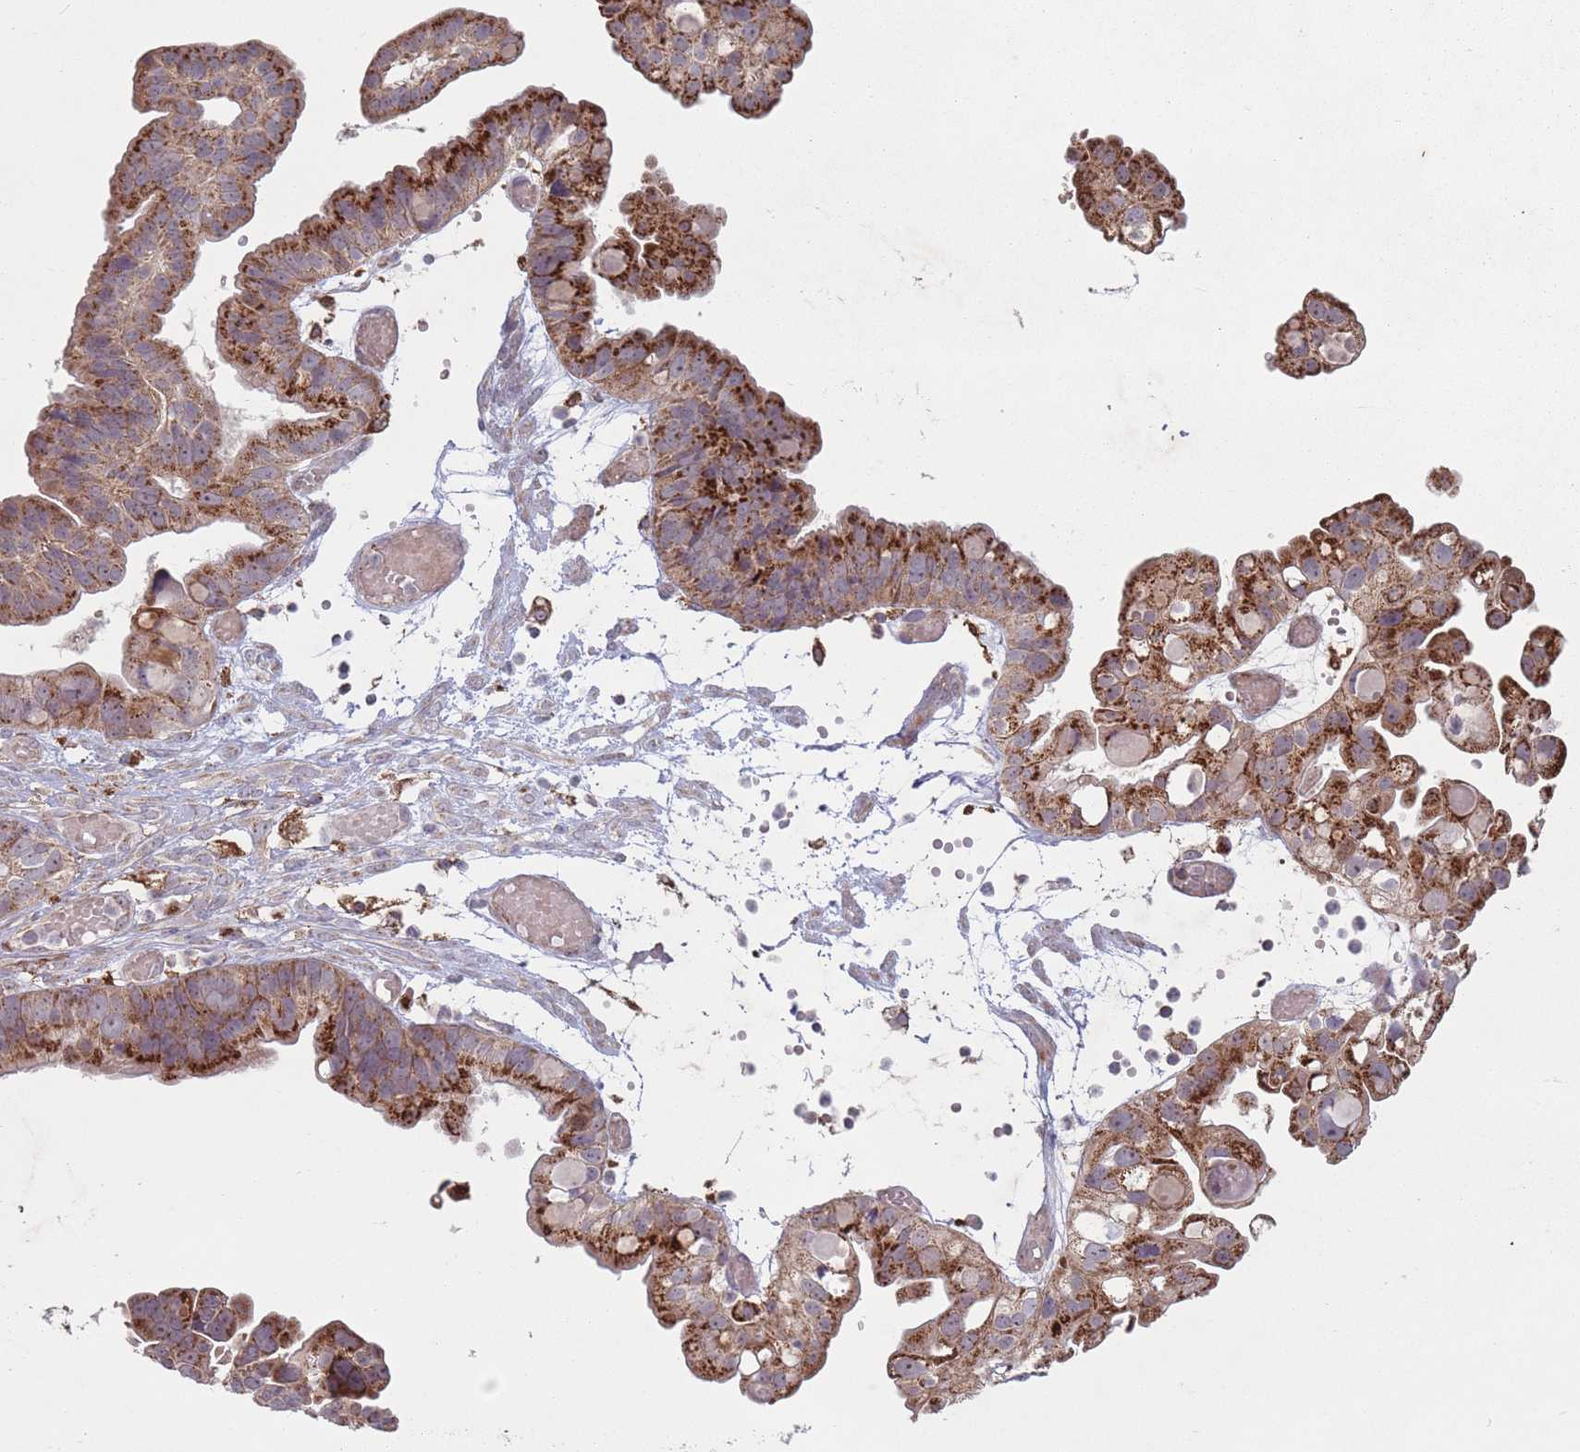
{"staining": {"intensity": "strong", "quantity": ">75%", "location": "cytoplasmic/membranous"}, "tissue": "ovarian cancer", "cell_type": "Tumor cells", "image_type": "cancer", "snomed": [{"axis": "morphology", "description": "Cystadenocarcinoma, serous, NOS"}, {"axis": "topography", "description": "Ovary"}], "caption": "IHC image of human ovarian serous cystadenocarcinoma stained for a protein (brown), which displays high levels of strong cytoplasmic/membranous expression in approximately >75% of tumor cells.", "gene": "OR10Q1", "patient": {"sex": "female", "age": 56}}